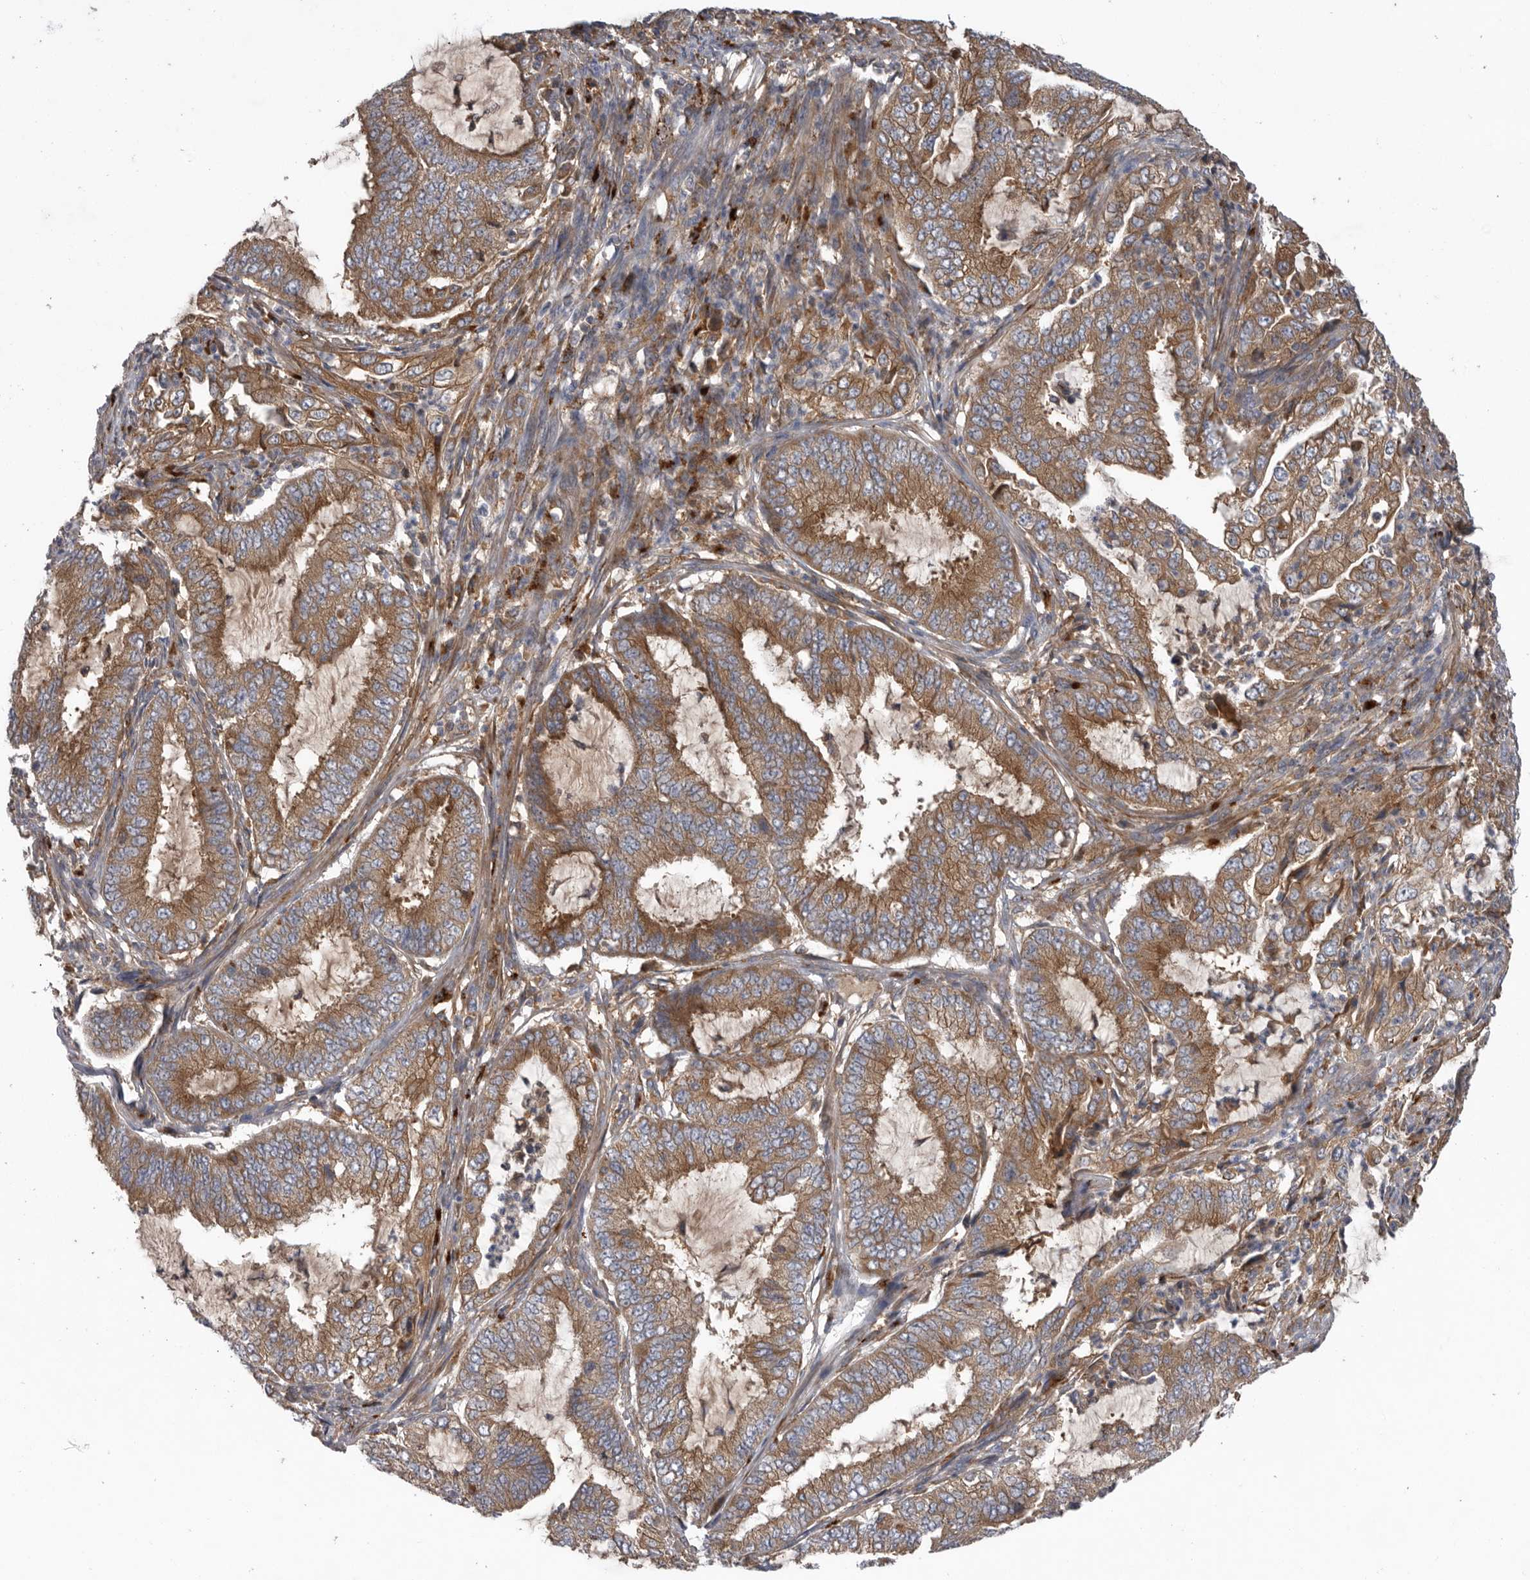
{"staining": {"intensity": "moderate", "quantity": ">75%", "location": "cytoplasmic/membranous"}, "tissue": "endometrial cancer", "cell_type": "Tumor cells", "image_type": "cancer", "snomed": [{"axis": "morphology", "description": "Adenocarcinoma, NOS"}, {"axis": "topography", "description": "Endometrium"}], "caption": "This photomicrograph displays endometrial cancer stained with immunohistochemistry (IHC) to label a protein in brown. The cytoplasmic/membranous of tumor cells show moderate positivity for the protein. Nuclei are counter-stained blue.", "gene": "C1orf109", "patient": {"sex": "female", "age": 51}}